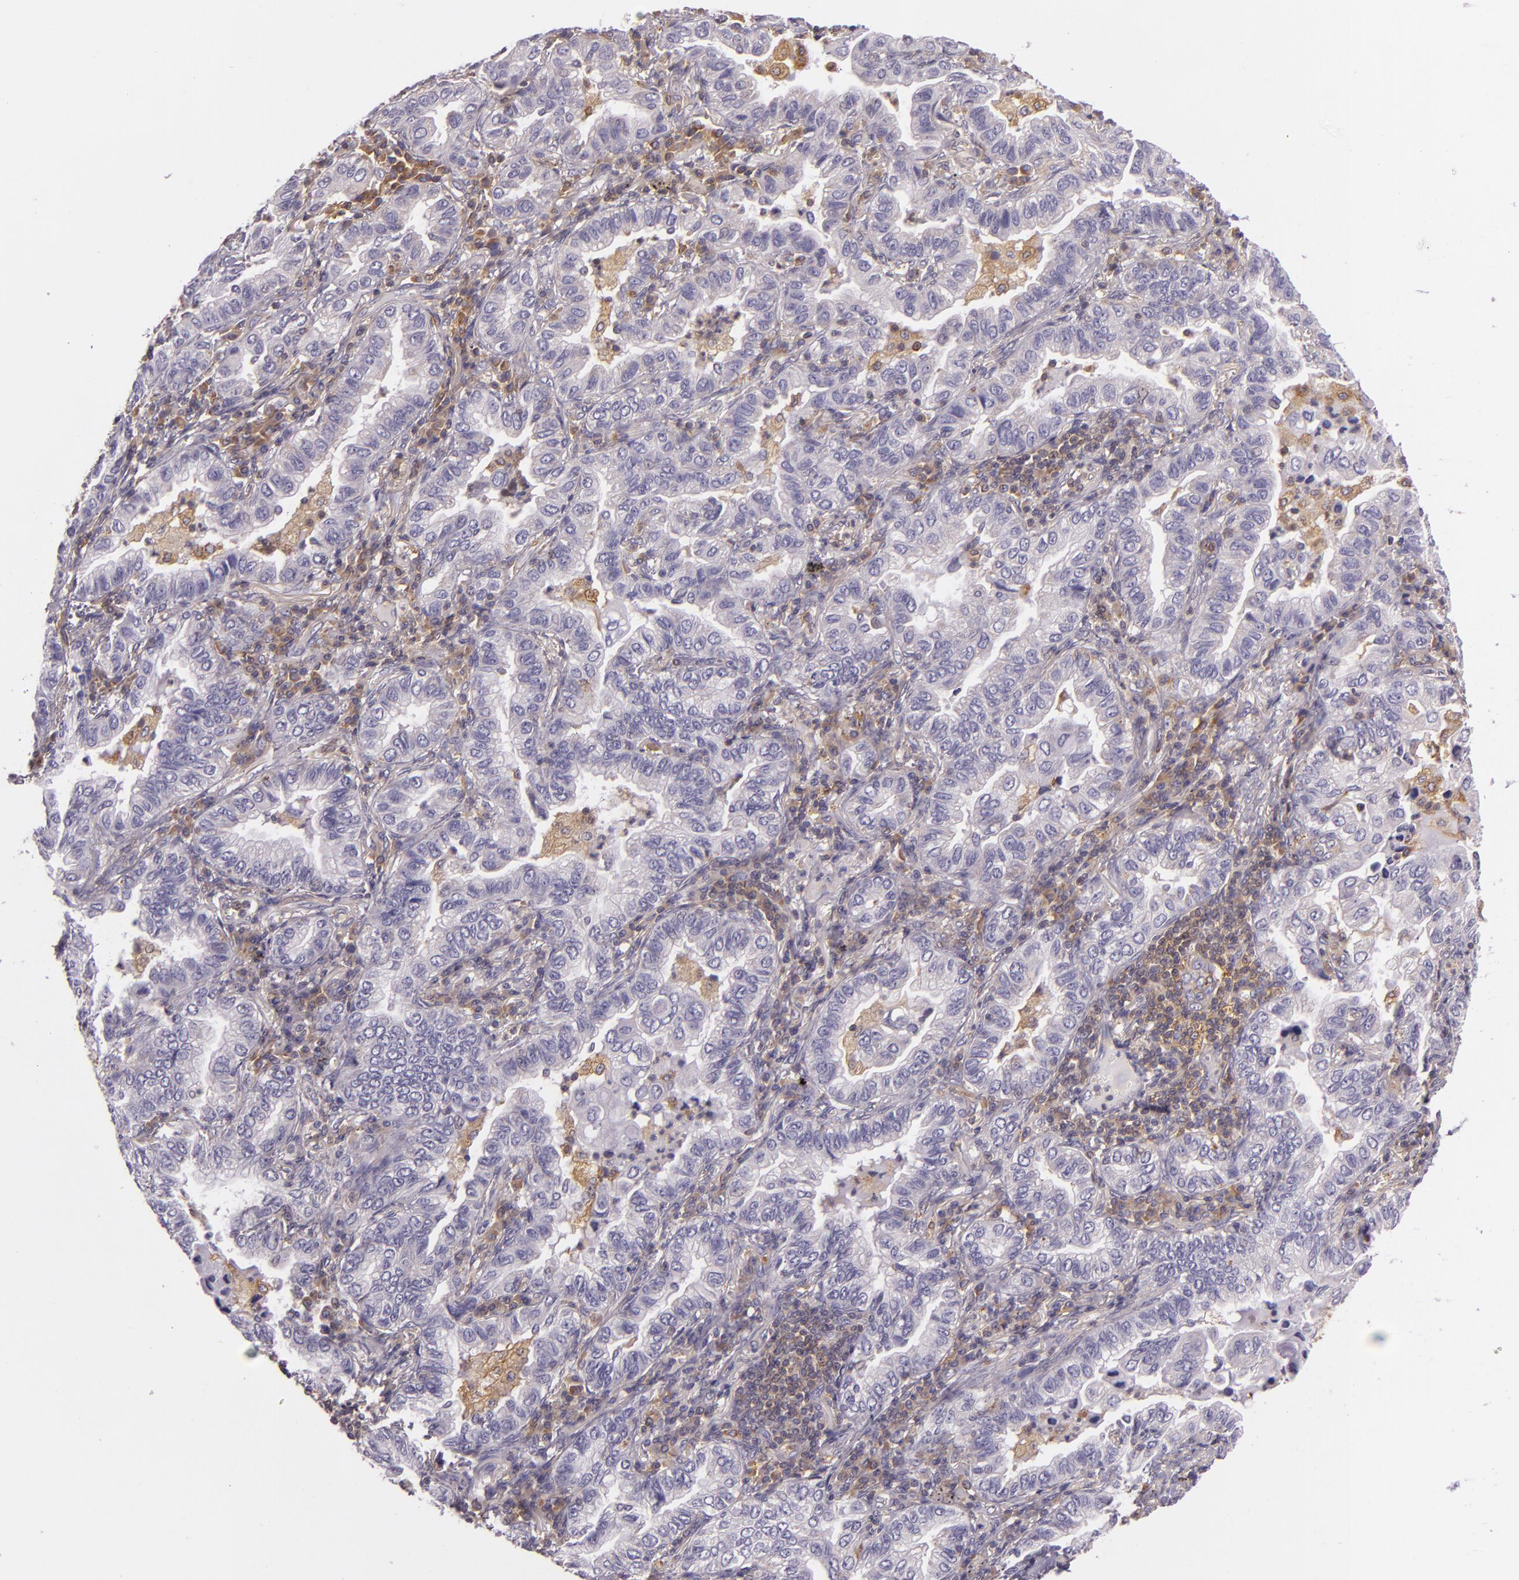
{"staining": {"intensity": "negative", "quantity": "none", "location": "none"}, "tissue": "lung cancer", "cell_type": "Tumor cells", "image_type": "cancer", "snomed": [{"axis": "morphology", "description": "Adenocarcinoma, NOS"}, {"axis": "topography", "description": "Lung"}], "caption": "Immunohistochemical staining of human adenocarcinoma (lung) reveals no significant staining in tumor cells.", "gene": "TLN1", "patient": {"sex": "female", "age": 50}}